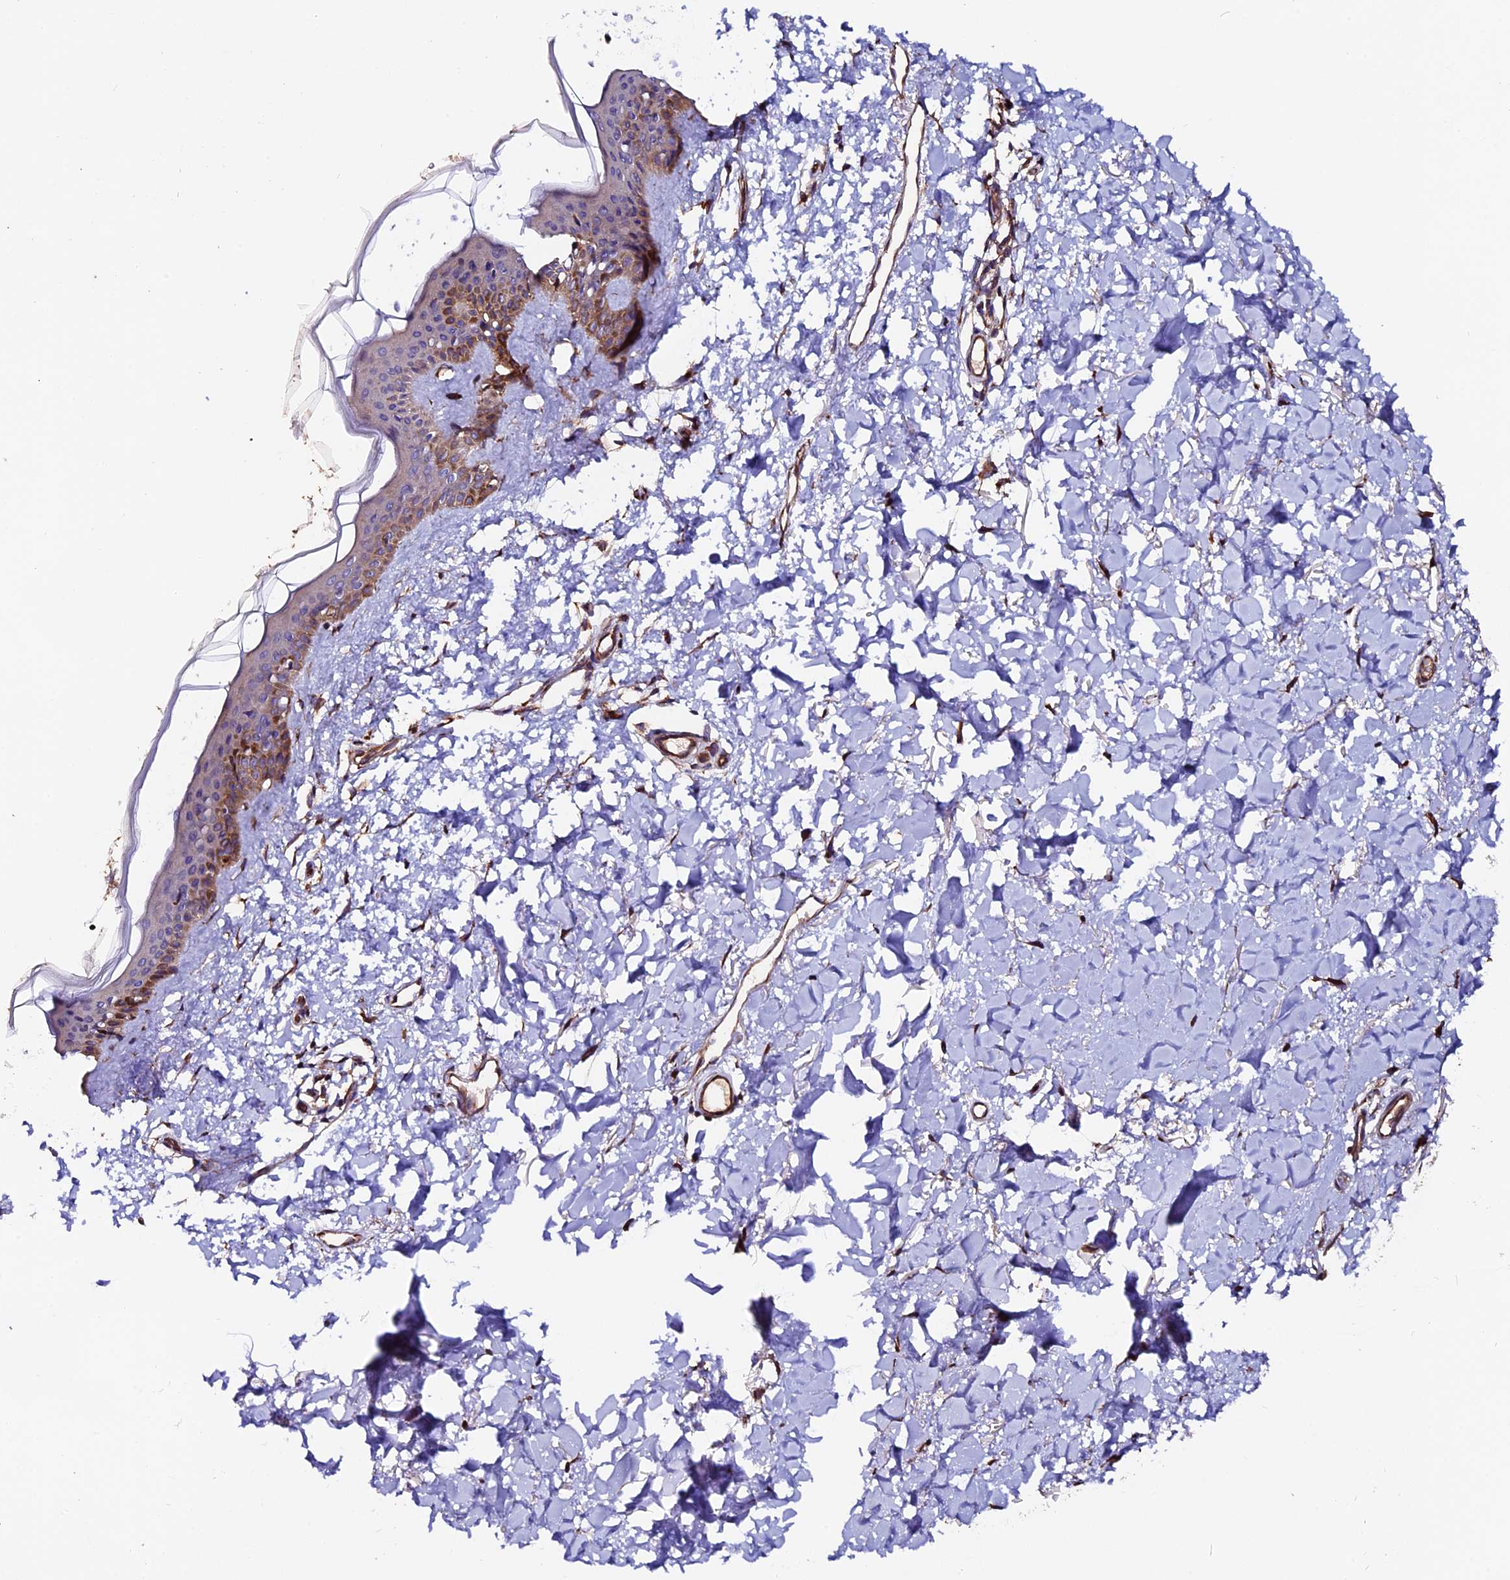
{"staining": {"intensity": "strong", "quantity": ">75%", "location": "cytoplasmic/membranous"}, "tissue": "skin", "cell_type": "Fibroblasts", "image_type": "normal", "snomed": [{"axis": "morphology", "description": "Normal tissue, NOS"}, {"axis": "topography", "description": "Skin"}], "caption": "Immunohistochemistry micrograph of normal skin stained for a protein (brown), which exhibits high levels of strong cytoplasmic/membranous expression in about >75% of fibroblasts.", "gene": "CLN5", "patient": {"sex": "female", "age": 58}}